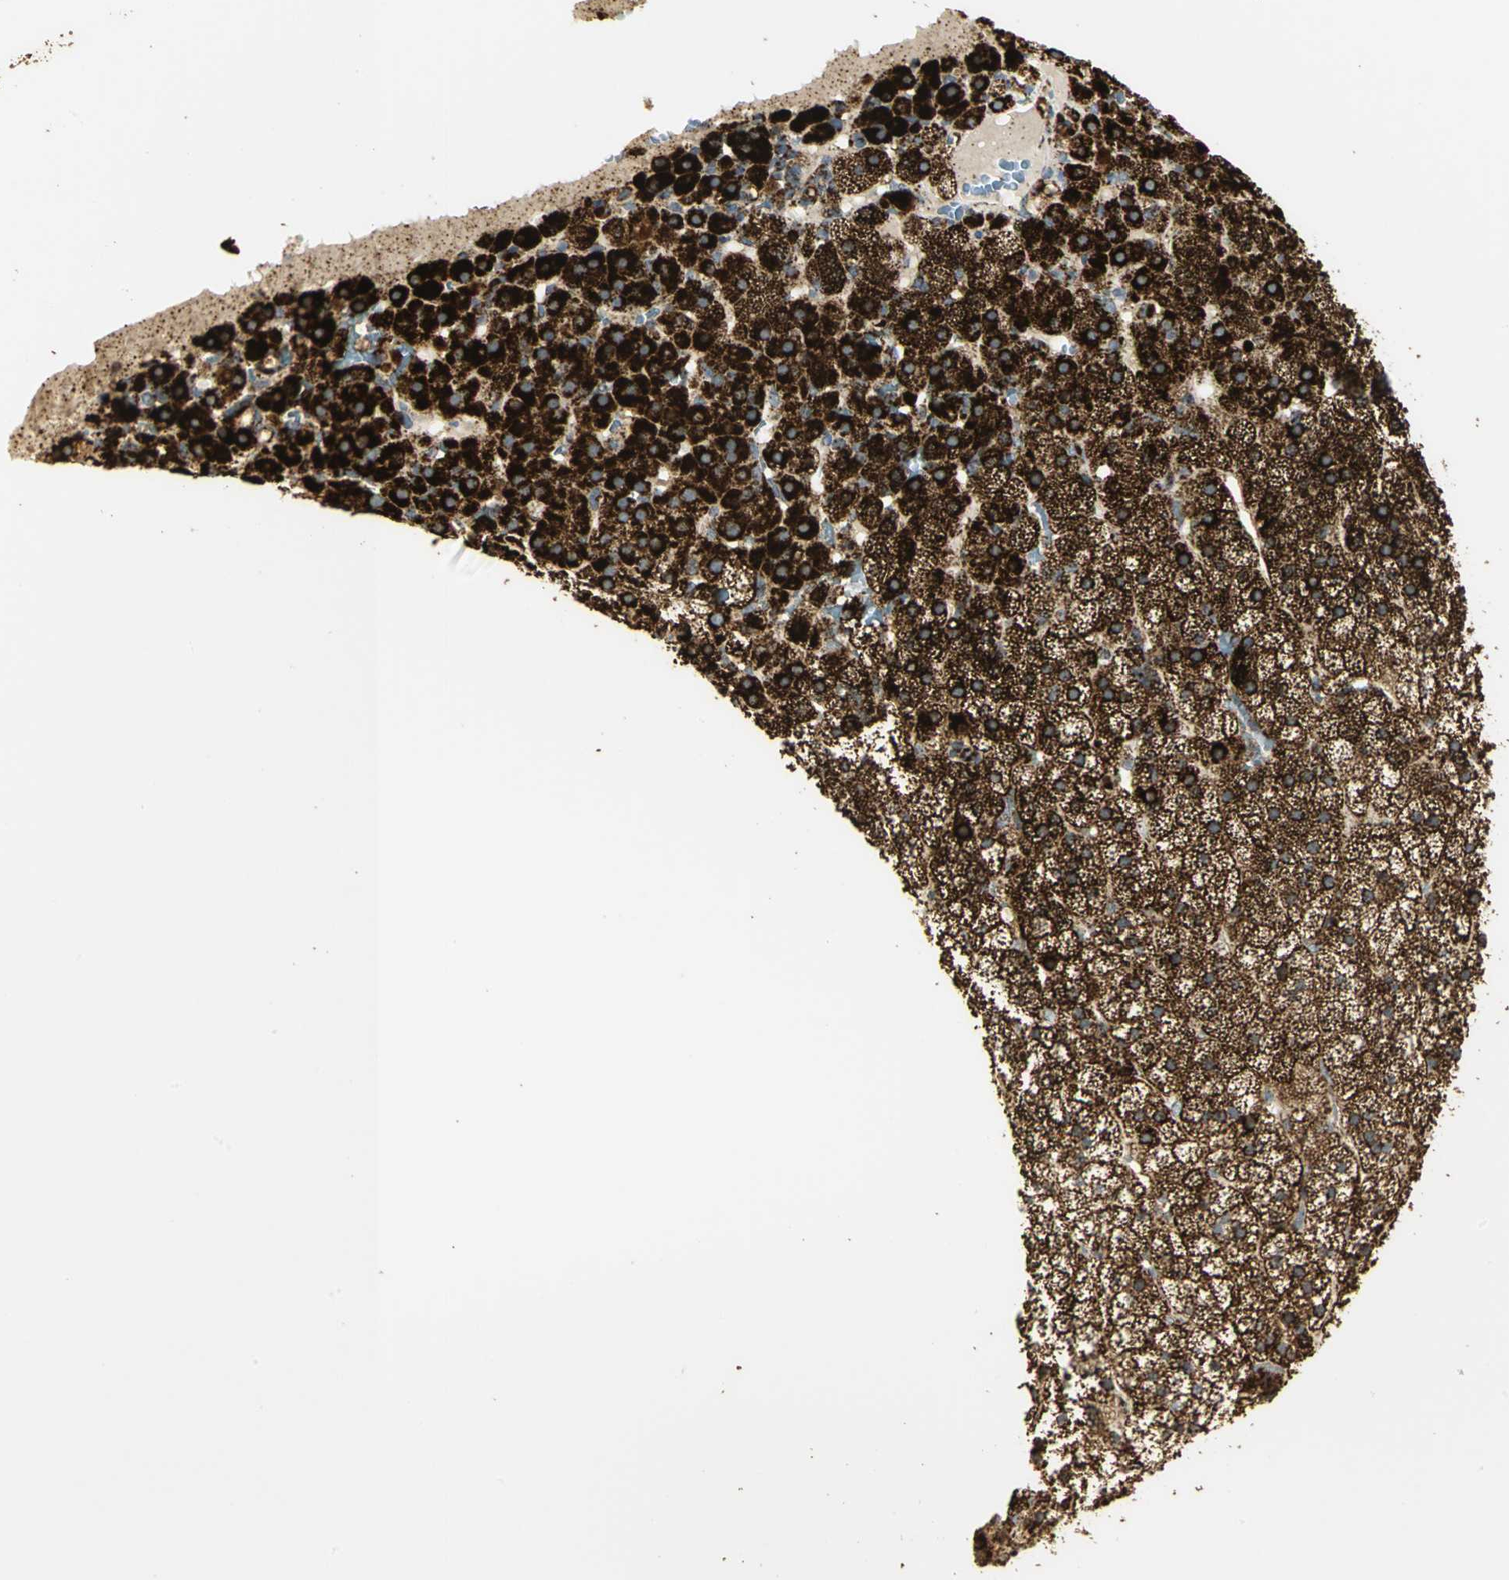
{"staining": {"intensity": "strong", "quantity": ">75%", "location": "cytoplasmic/membranous"}, "tissue": "adrenal gland", "cell_type": "Glandular cells", "image_type": "normal", "snomed": [{"axis": "morphology", "description": "Normal tissue, NOS"}, {"axis": "topography", "description": "Adrenal gland"}], "caption": "Strong cytoplasmic/membranous expression for a protein is present in approximately >75% of glandular cells of normal adrenal gland using immunohistochemistry.", "gene": "VDAC1", "patient": {"sex": "male", "age": 35}}